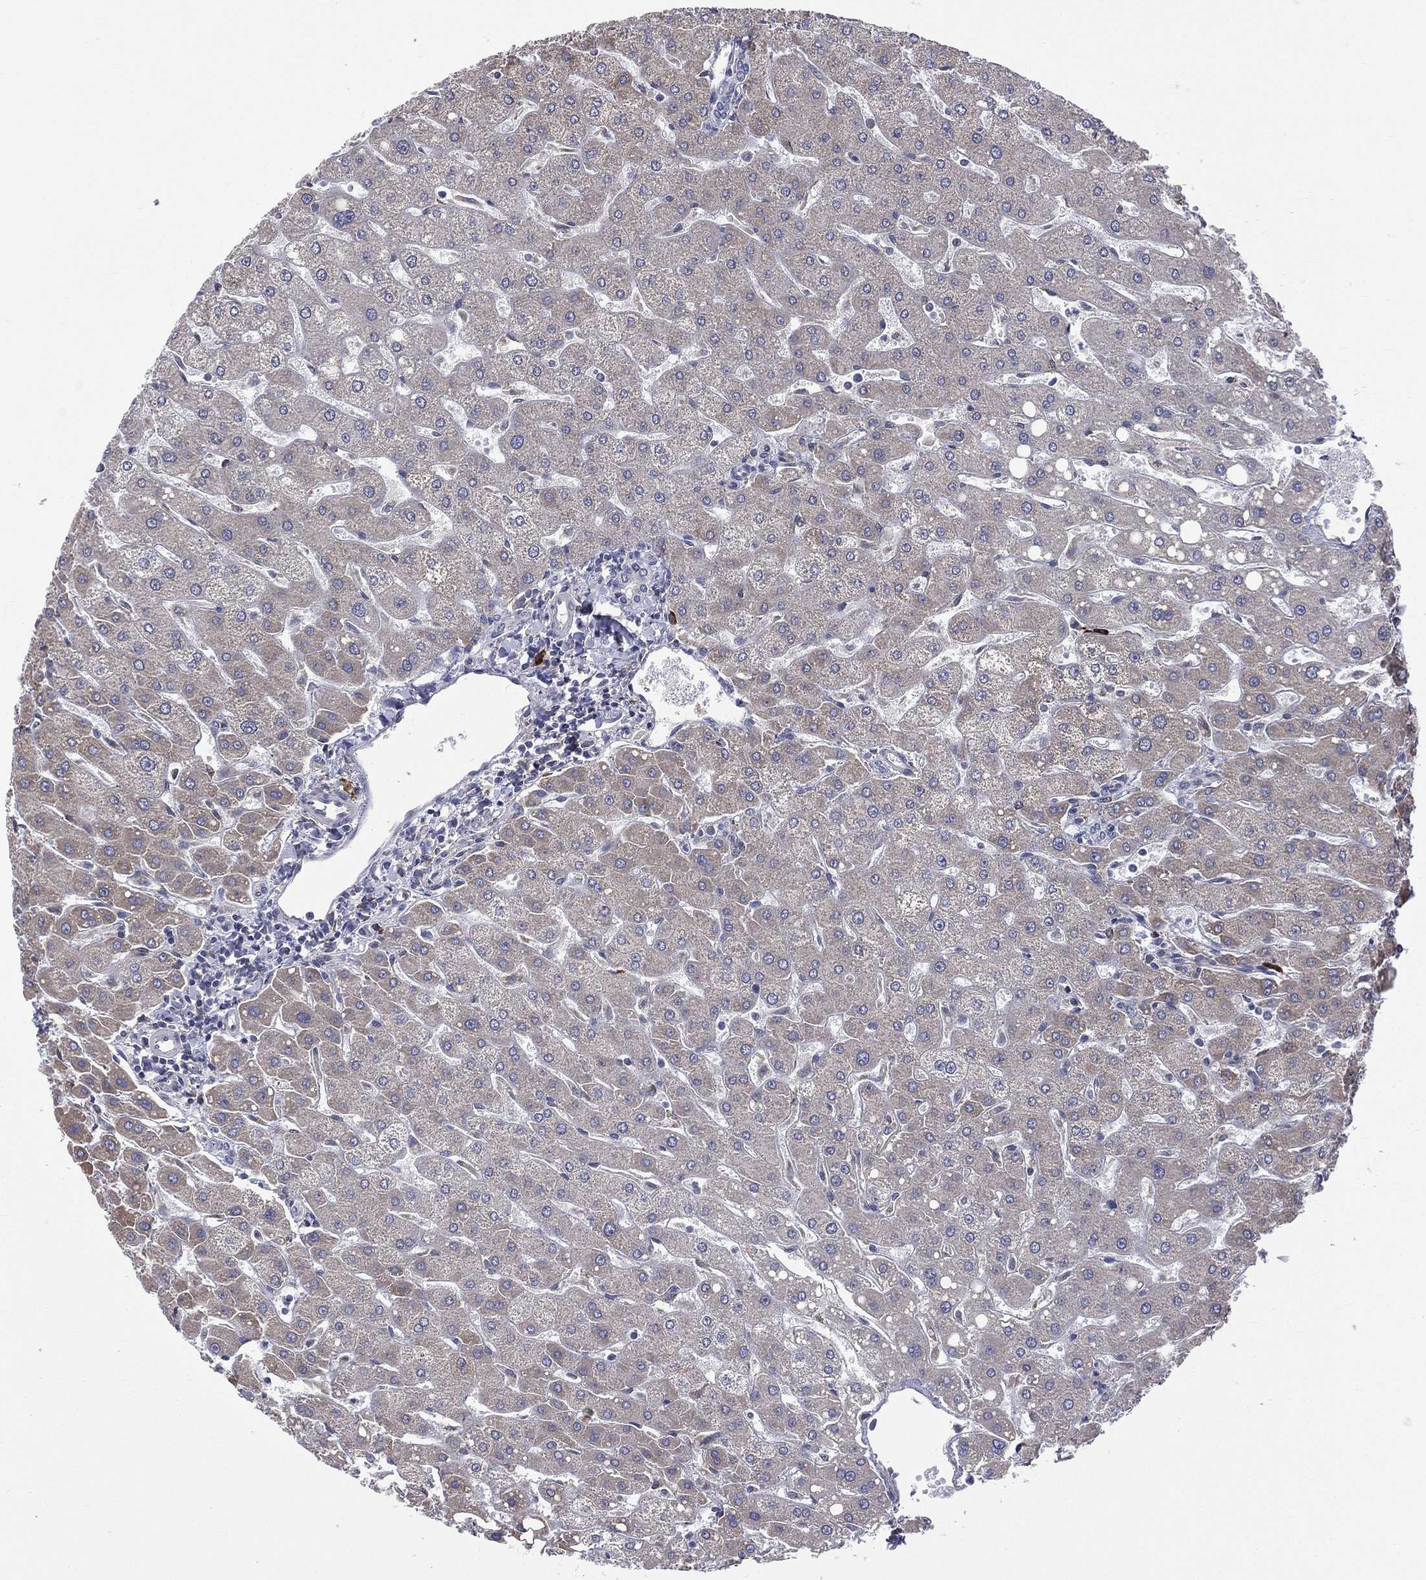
{"staining": {"intensity": "negative", "quantity": "none", "location": "none"}, "tissue": "liver", "cell_type": "Cholangiocytes", "image_type": "normal", "snomed": [{"axis": "morphology", "description": "Normal tissue, NOS"}, {"axis": "topography", "description": "Liver"}], "caption": "An image of human liver is negative for staining in cholangiocytes.", "gene": "C20orf96", "patient": {"sex": "male", "age": 67}}